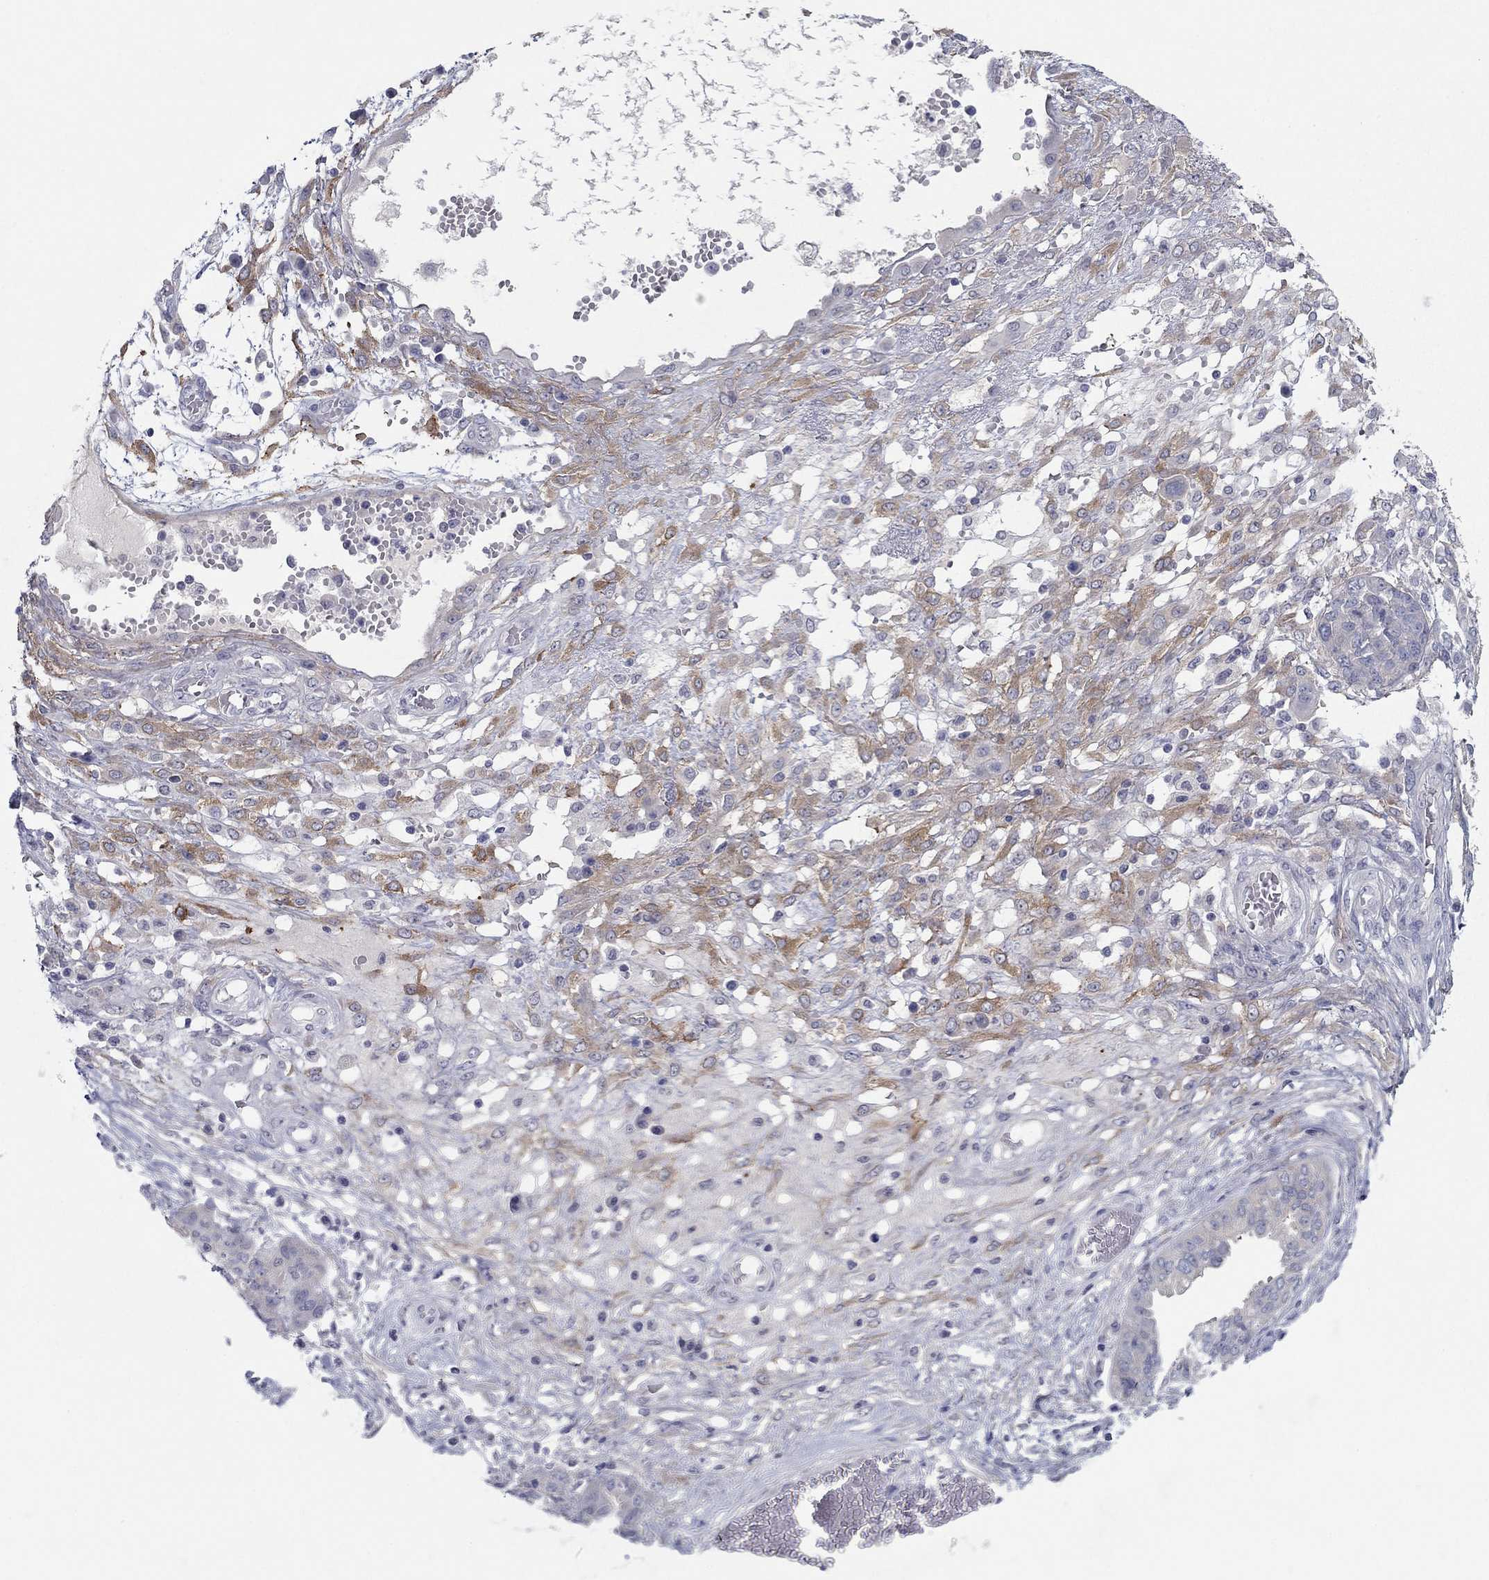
{"staining": {"intensity": "moderate", "quantity": "25%-75%", "location": "cytoplasmic/membranous"}, "tissue": "ovarian cancer", "cell_type": "Tumor cells", "image_type": "cancer", "snomed": [{"axis": "morphology", "description": "Cystadenocarcinoma, serous, NOS"}, {"axis": "topography", "description": "Ovary"}], "caption": "Protein staining of ovarian serous cystadenocarcinoma tissue reveals moderate cytoplasmic/membranous expression in about 25%-75% of tumor cells.", "gene": "PLS1", "patient": {"sex": "female", "age": 67}}